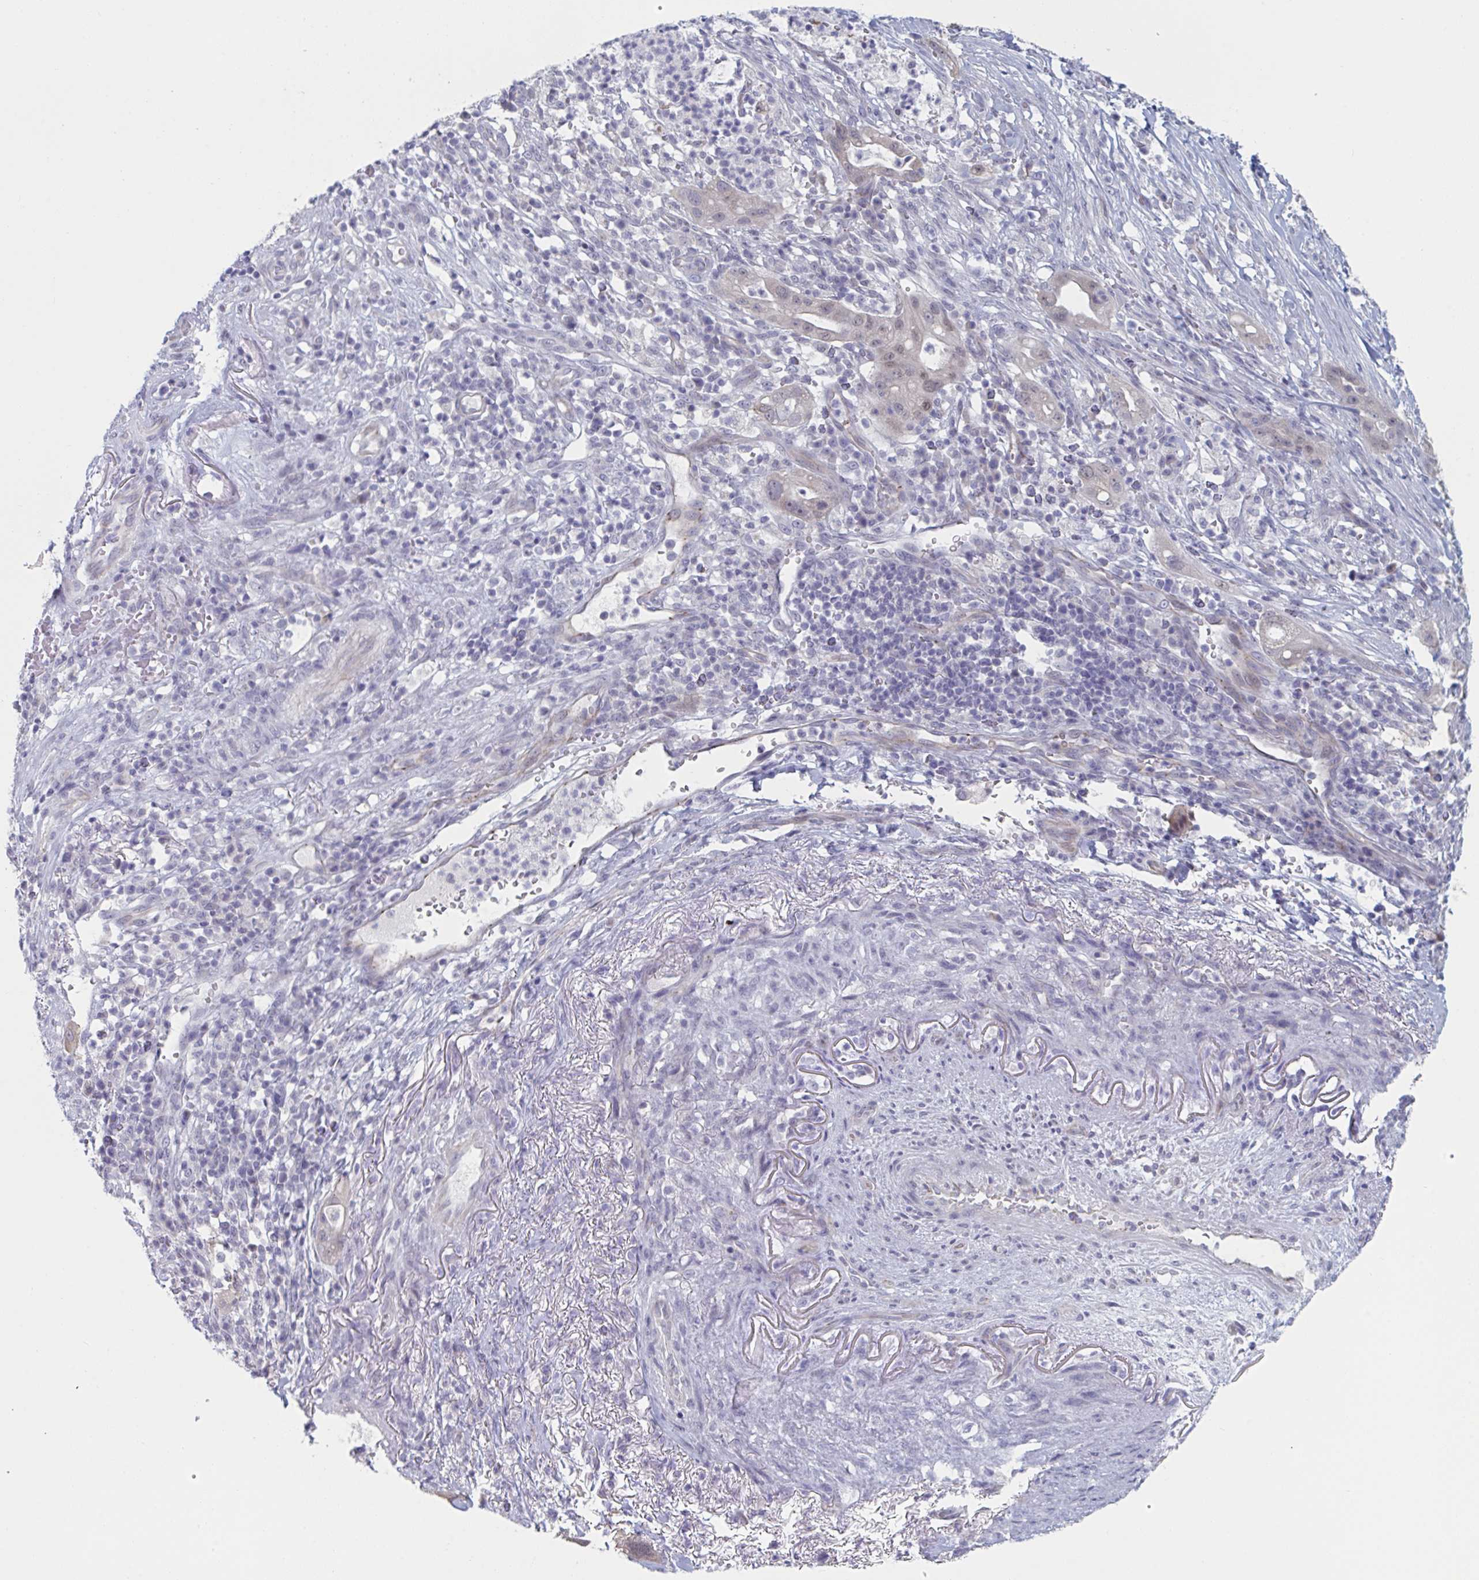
{"staining": {"intensity": "negative", "quantity": "none", "location": "none"}, "tissue": "pancreatic cancer", "cell_type": "Tumor cells", "image_type": "cancer", "snomed": [{"axis": "morphology", "description": "Adenocarcinoma, NOS"}, {"axis": "topography", "description": "Pancreas"}], "caption": "Tumor cells show no significant staining in pancreatic adenocarcinoma.", "gene": "FOXA1", "patient": {"sex": "male", "age": 44}}